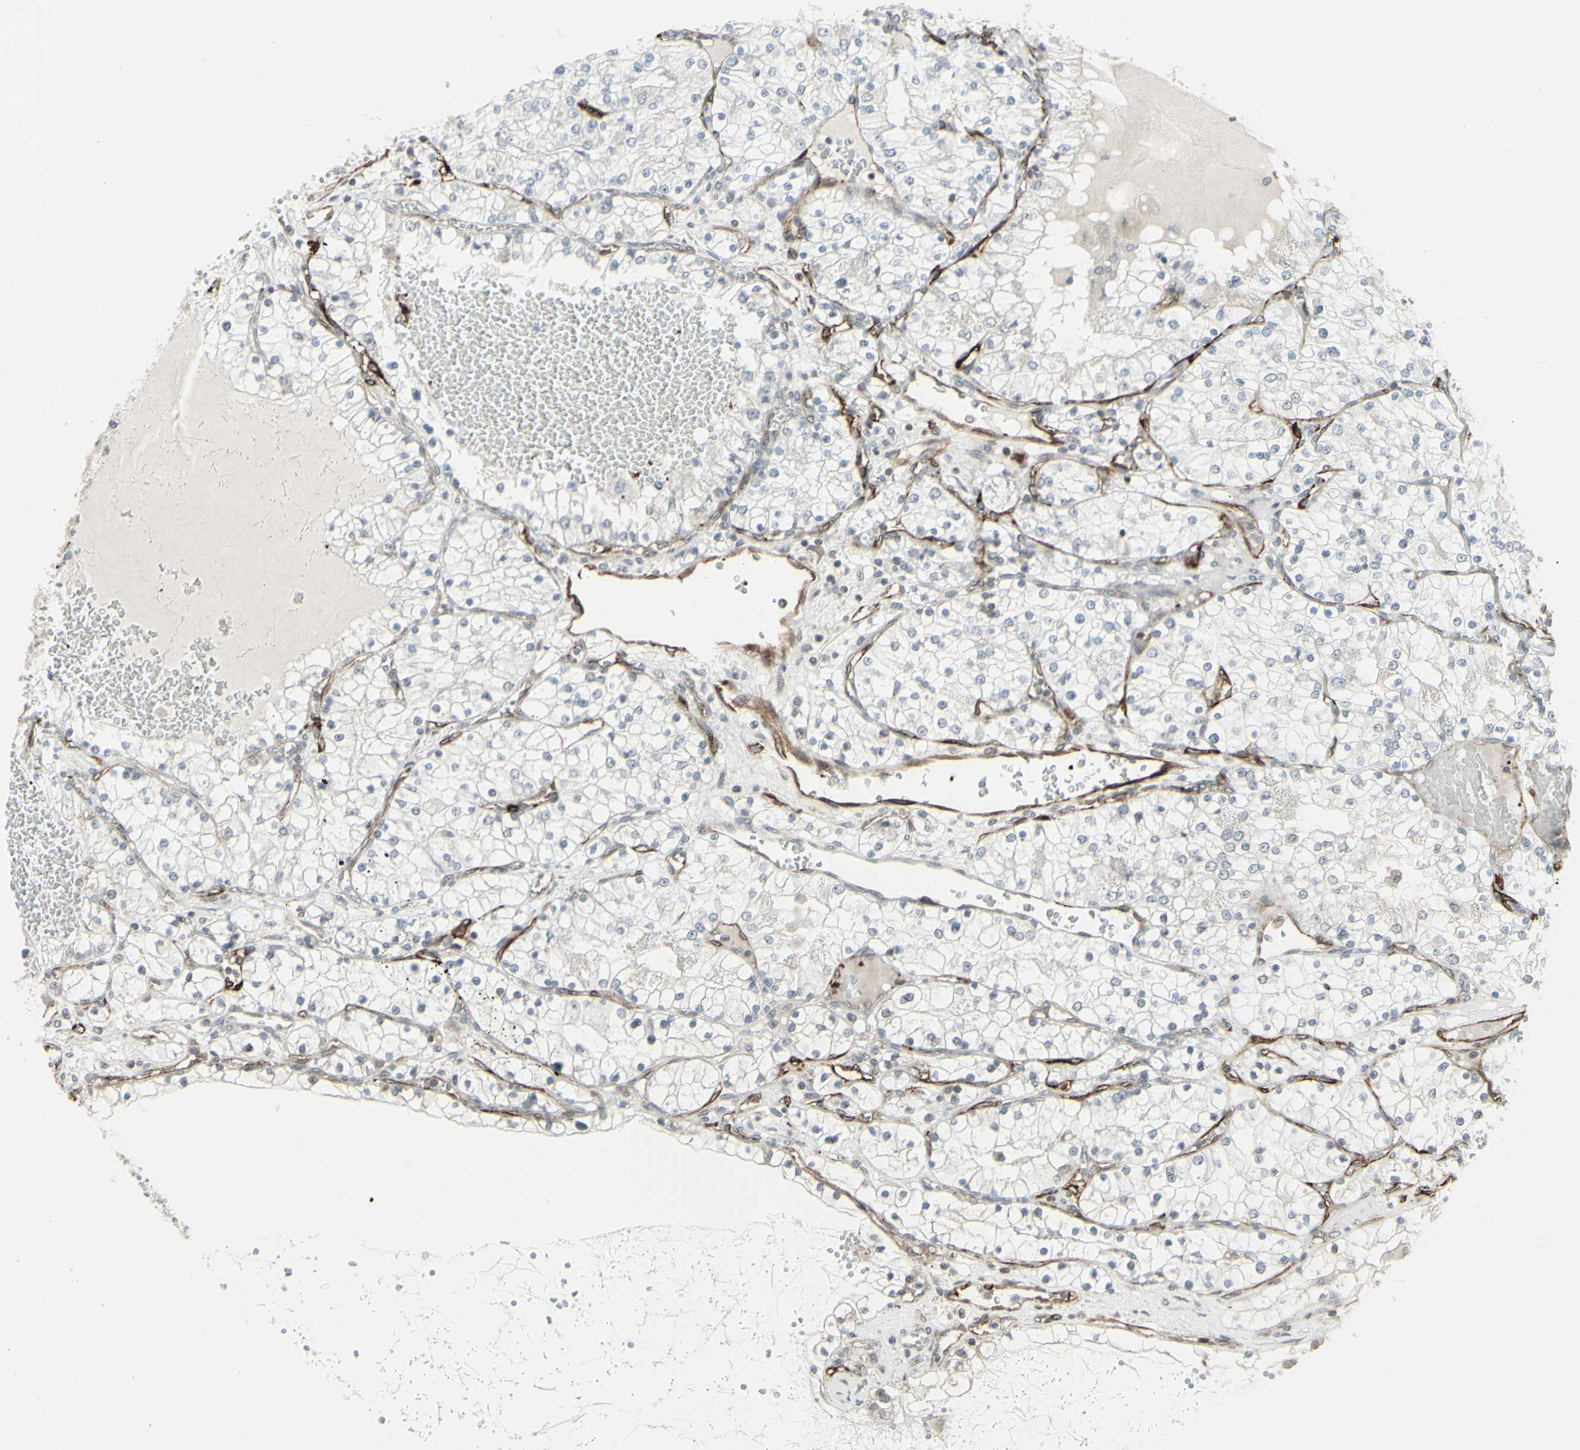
{"staining": {"intensity": "negative", "quantity": "none", "location": "none"}, "tissue": "renal cancer", "cell_type": "Tumor cells", "image_type": "cancer", "snomed": [{"axis": "morphology", "description": "Adenocarcinoma, NOS"}, {"axis": "topography", "description": "Kidney"}], "caption": "This photomicrograph is of renal adenocarcinoma stained with immunohistochemistry to label a protein in brown with the nuclei are counter-stained blue. There is no staining in tumor cells. (DAB (3,3'-diaminobenzidine) IHC, high magnification).", "gene": "DTX3L", "patient": {"sex": "male", "age": 68}}